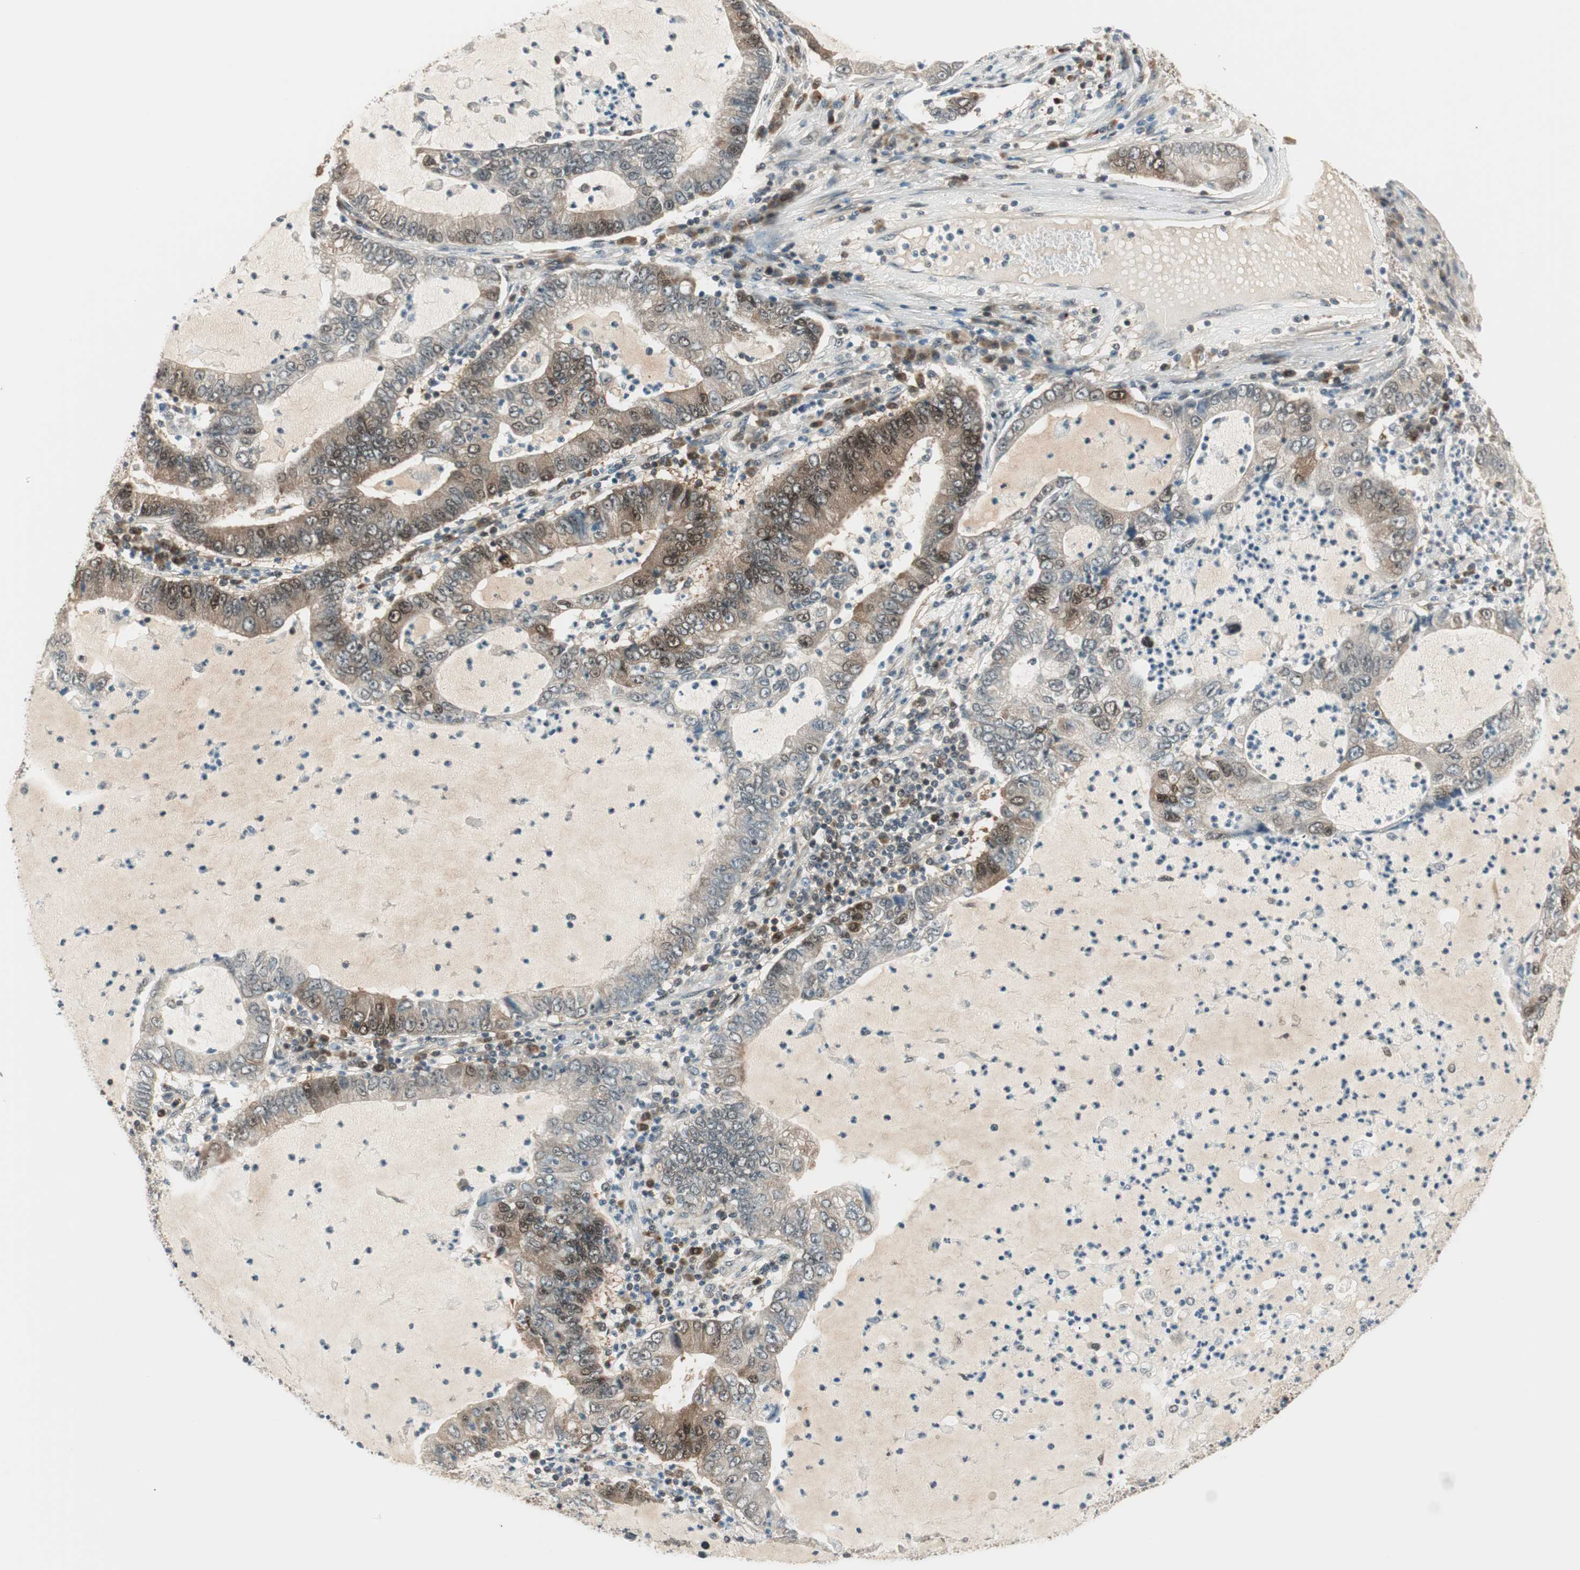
{"staining": {"intensity": "weak", "quantity": "<25%", "location": "cytoplasmic/membranous,nuclear"}, "tissue": "lung cancer", "cell_type": "Tumor cells", "image_type": "cancer", "snomed": [{"axis": "morphology", "description": "Adenocarcinoma, NOS"}, {"axis": "topography", "description": "Lung"}], "caption": "Immunohistochemistry (IHC) micrograph of human lung cancer stained for a protein (brown), which demonstrates no staining in tumor cells.", "gene": "IPO5", "patient": {"sex": "female", "age": 51}}